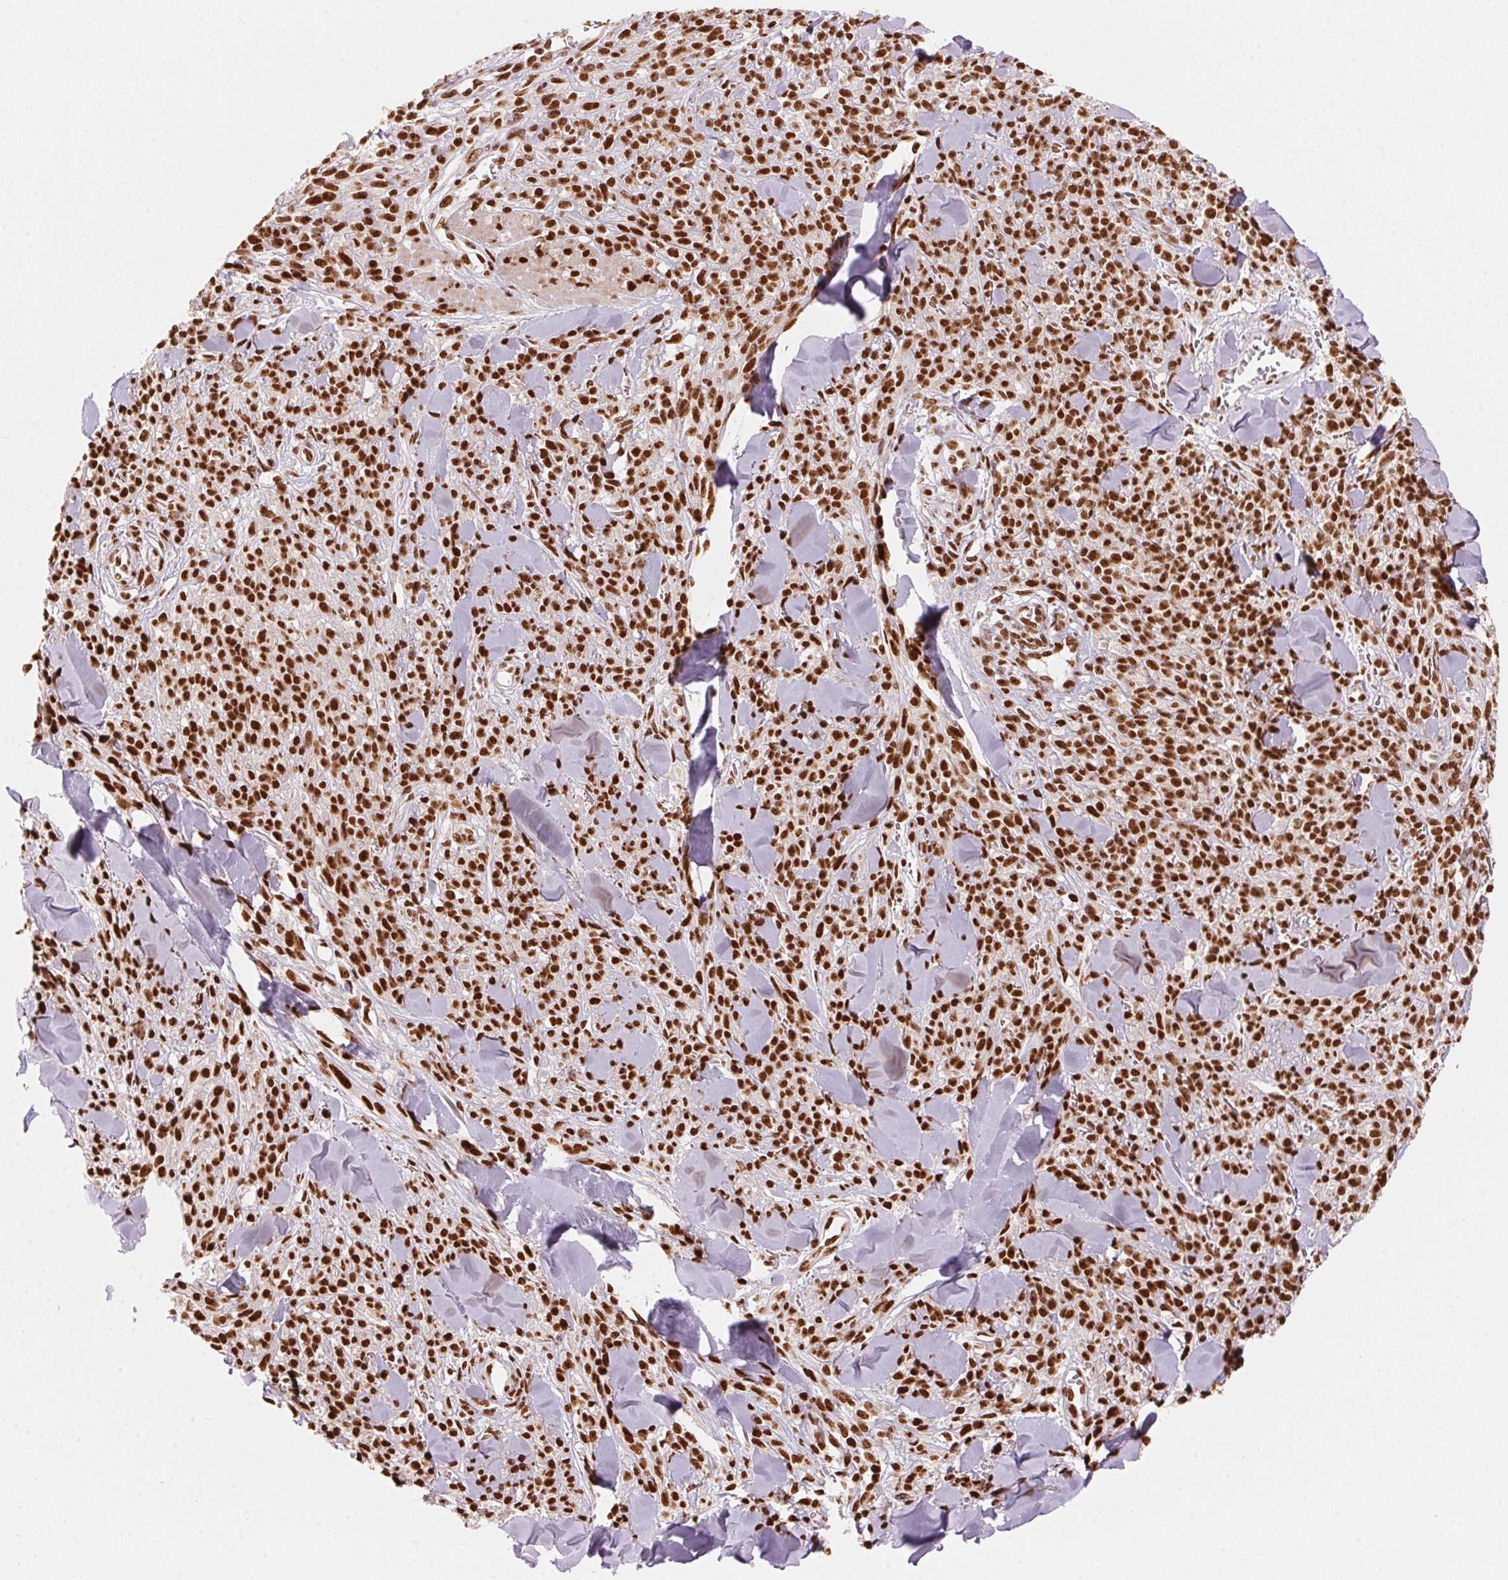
{"staining": {"intensity": "strong", "quantity": ">75%", "location": "nuclear"}, "tissue": "melanoma", "cell_type": "Tumor cells", "image_type": "cancer", "snomed": [{"axis": "morphology", "description": "Malignant melanoma, NOS"}, {"axis": "topography", "description": "Skin"}, {"axis": "topography", "description": "Skin of trunk"}], "caption": "Melanoma stained for a protein demonstrates strong nuclear positivity in tumor cells.", "gene": "NXF1", "patient": {"sex": "male", "age": 74}}